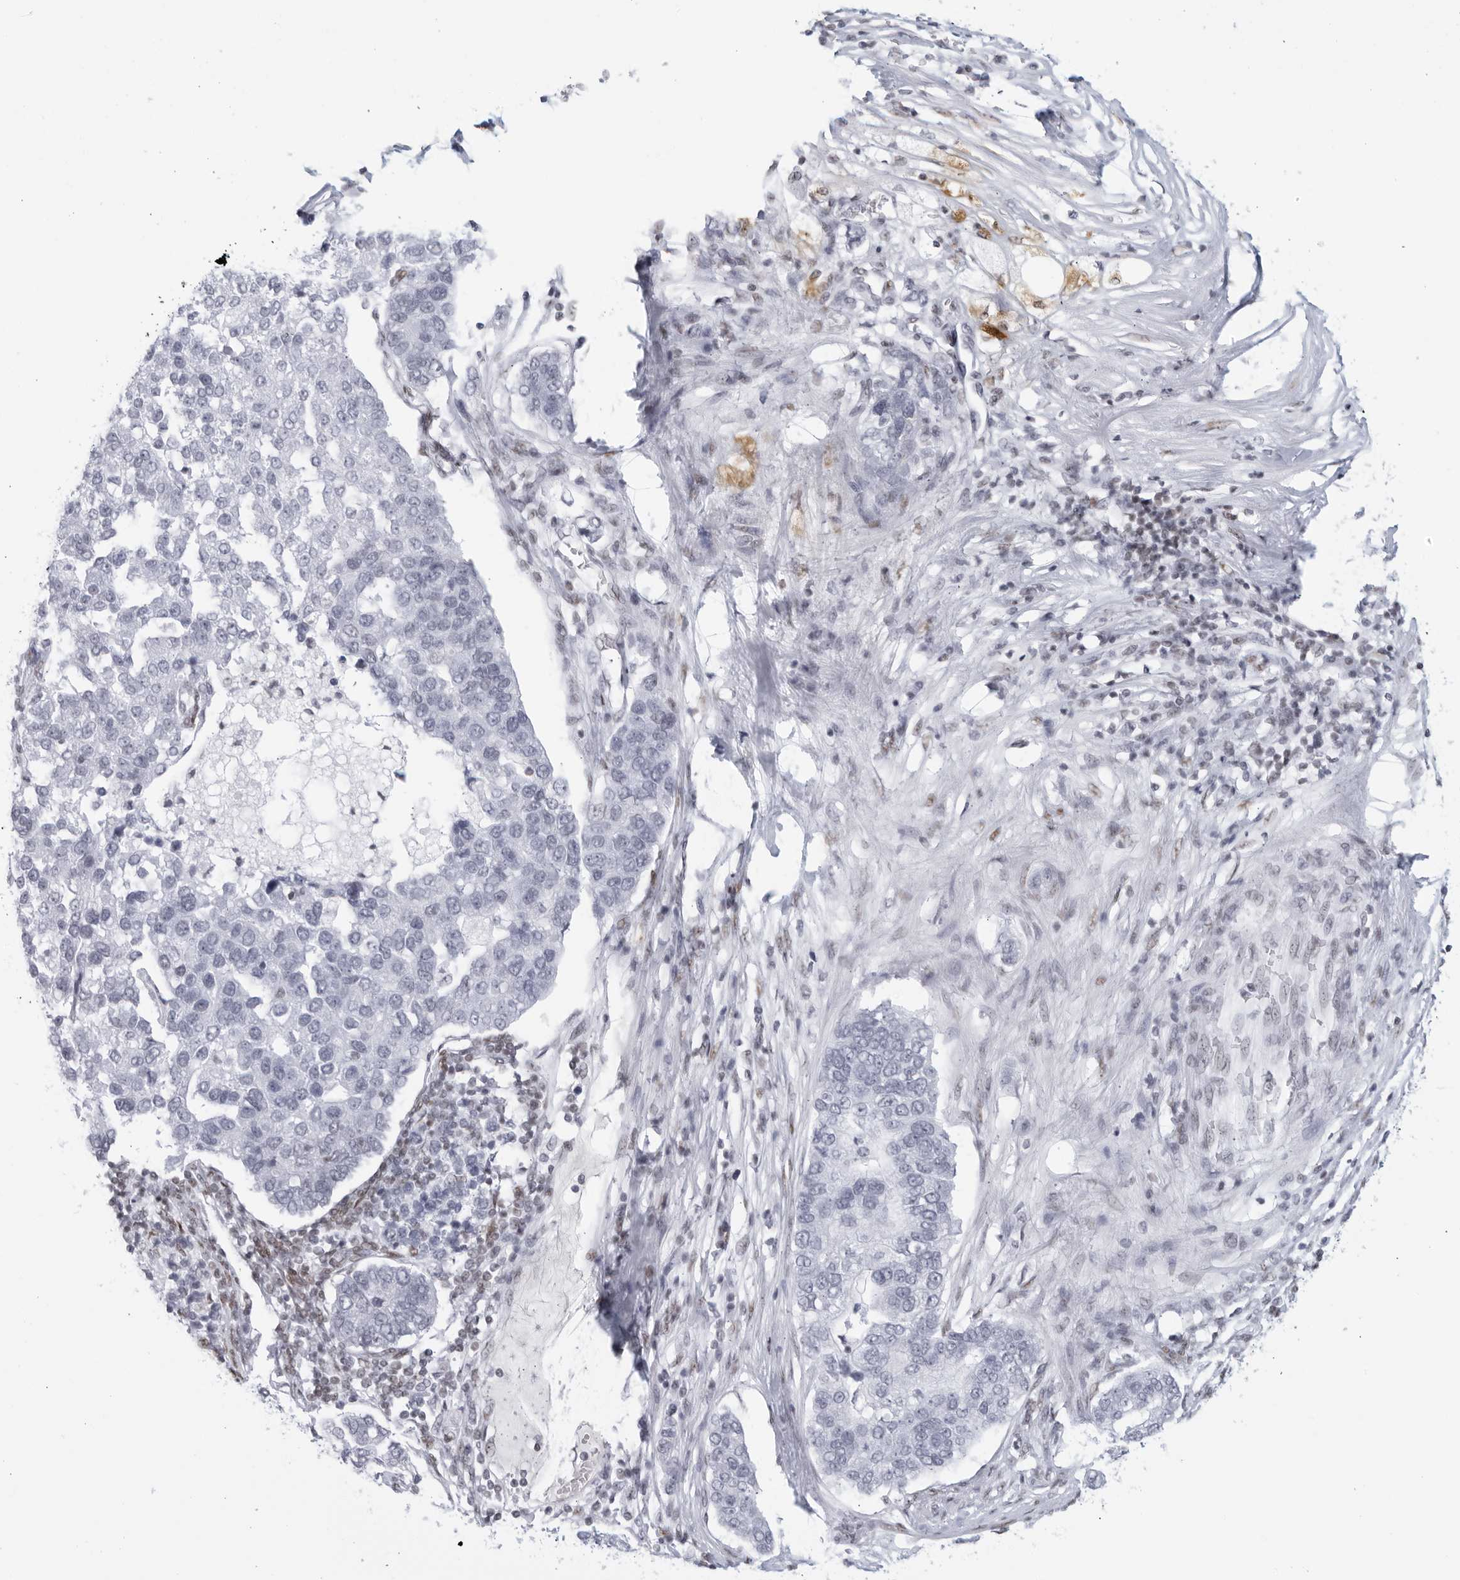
{"staining": {"intensity": "negative", "quantity": "none", "location": "none"}, "tissue": "pancreatic cancer", "cell_type": "Tumor cells", "image_type": "cancer", "snomed": [{"axis": "morphology", "description": "Adenocarcinoma, NOS"}, {"axis": "topography", "description": "Pancreas"}], "caption": "This is an IHC histopathology image of human pancreatic cancer (adenocarcinoma). There is no staining in tumor cells.", "gene": "HP1BP3", "patient": {"sex": "female", "age": 61}}